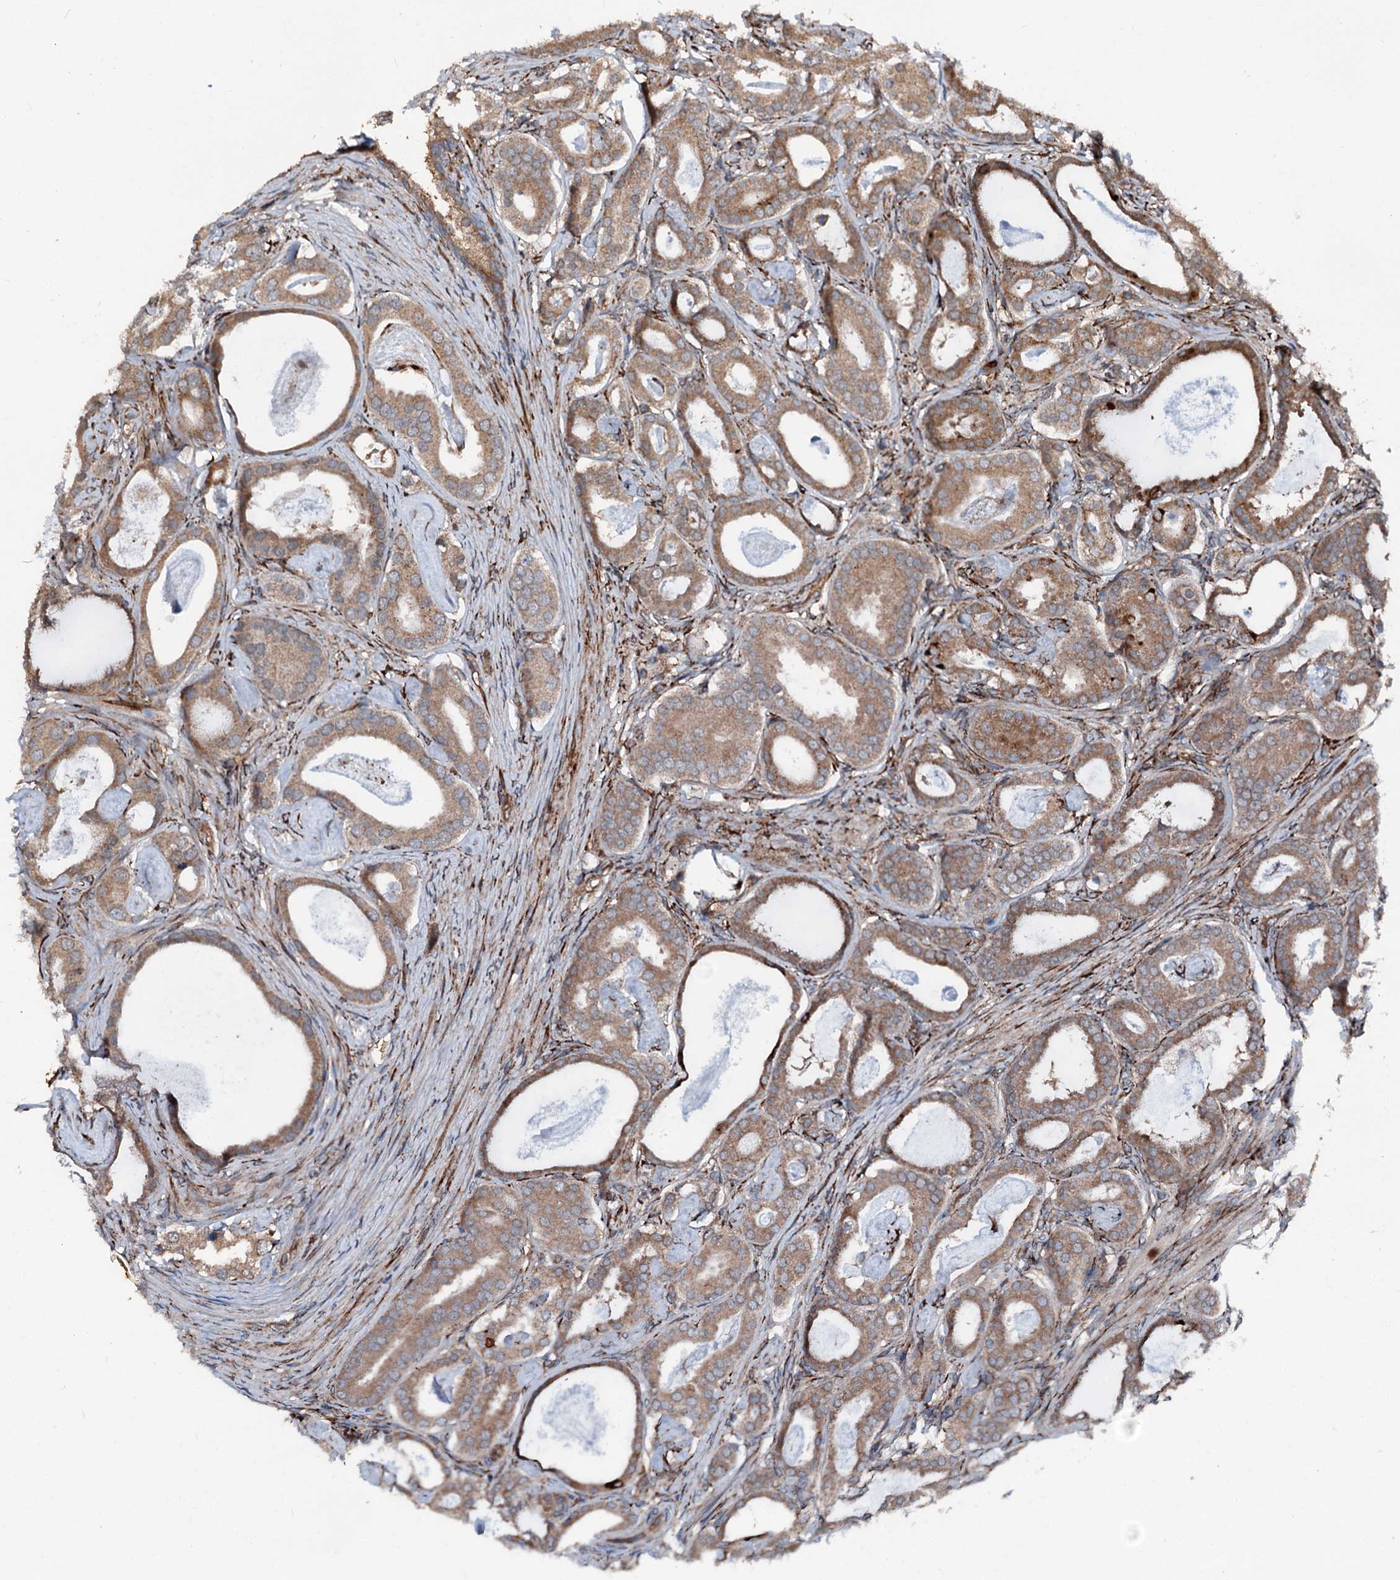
{"staining": {"intensity": "moderate", "quantity": ">75%", "location": "cytoplasmic/membranous"}, "tissue": "prostate cancer", "cell_type": "Tumor cells", "image_type": "cancer", "snomed": [{"axis": "morphology", "description": "Adenocarcinoma, Low grade"}, {"axis": "topography", "description": "Prostate"}], "caption": "A high-resolution micrograph shows immunohistochemistry (IHC) staining of prostate cancer (low-grade adenocarcinoma), which reveals moderate cytoplasmic/membranous expression in approximately >75% of tumor cells. (IHC, brightfield microscopy, high magnification).", "gene": "DDIAS", "patient": {"sex": "male", "age": 71}}